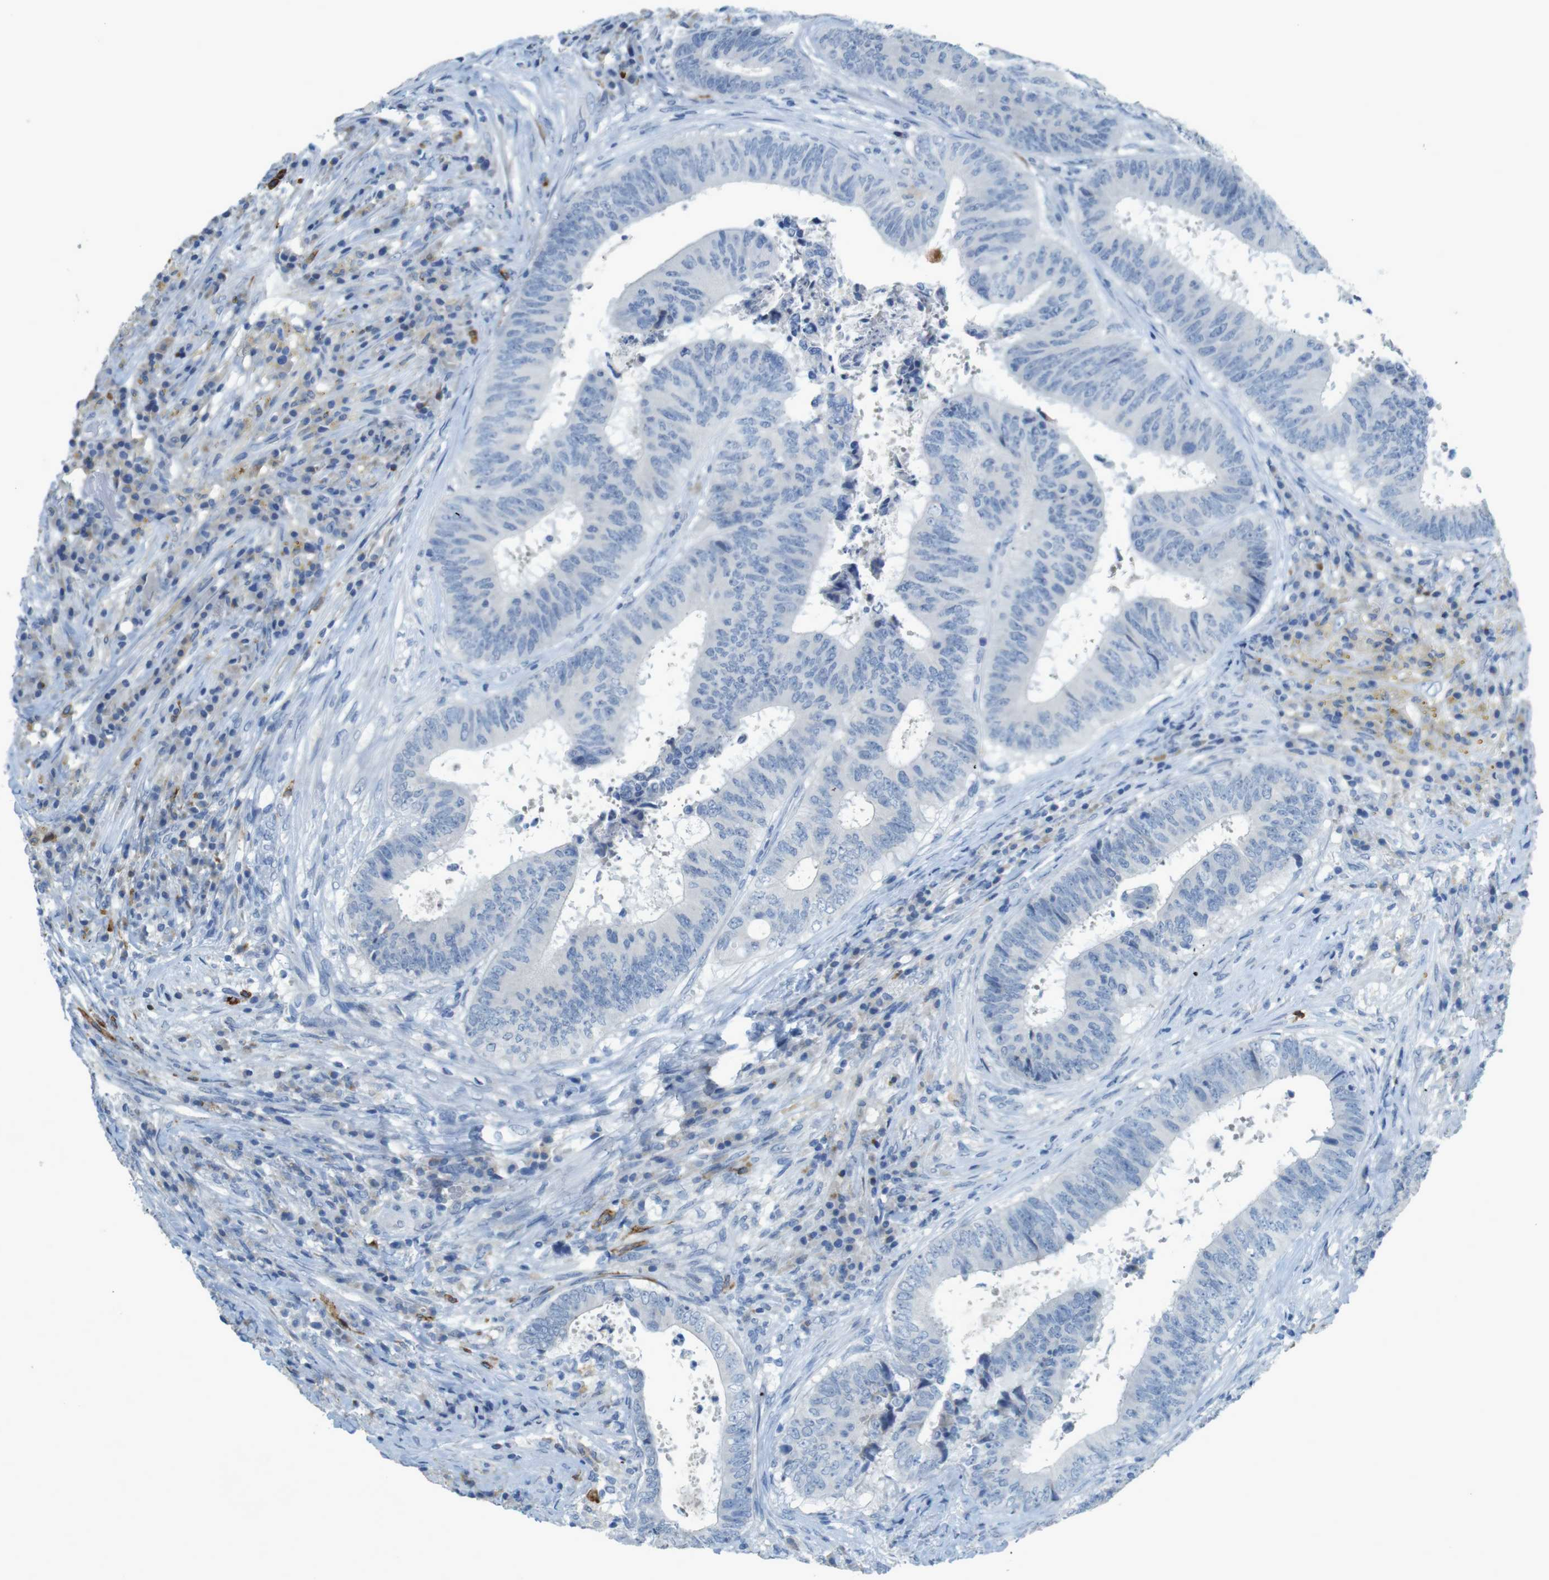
{"staining": {"intensity": "negative", "quantity": "none", "location": "none"}, "tissue": "colorectal cancer", "cell_type": "Tumor cells", "image_type": "cancer", "snomed": [{"axis": "morphology", "description": "Adenocarcinoma, NOS"}, {"axis": "topography", "description": "Rectum"}], "caption": "IHC image of neoplastic tissue: adenocarcinoma (colorectal) stained with DAB shows no significant protein positivity in tumor cells.", "gene": "CD320", "patient": {"sex": "male", "age": 72}}